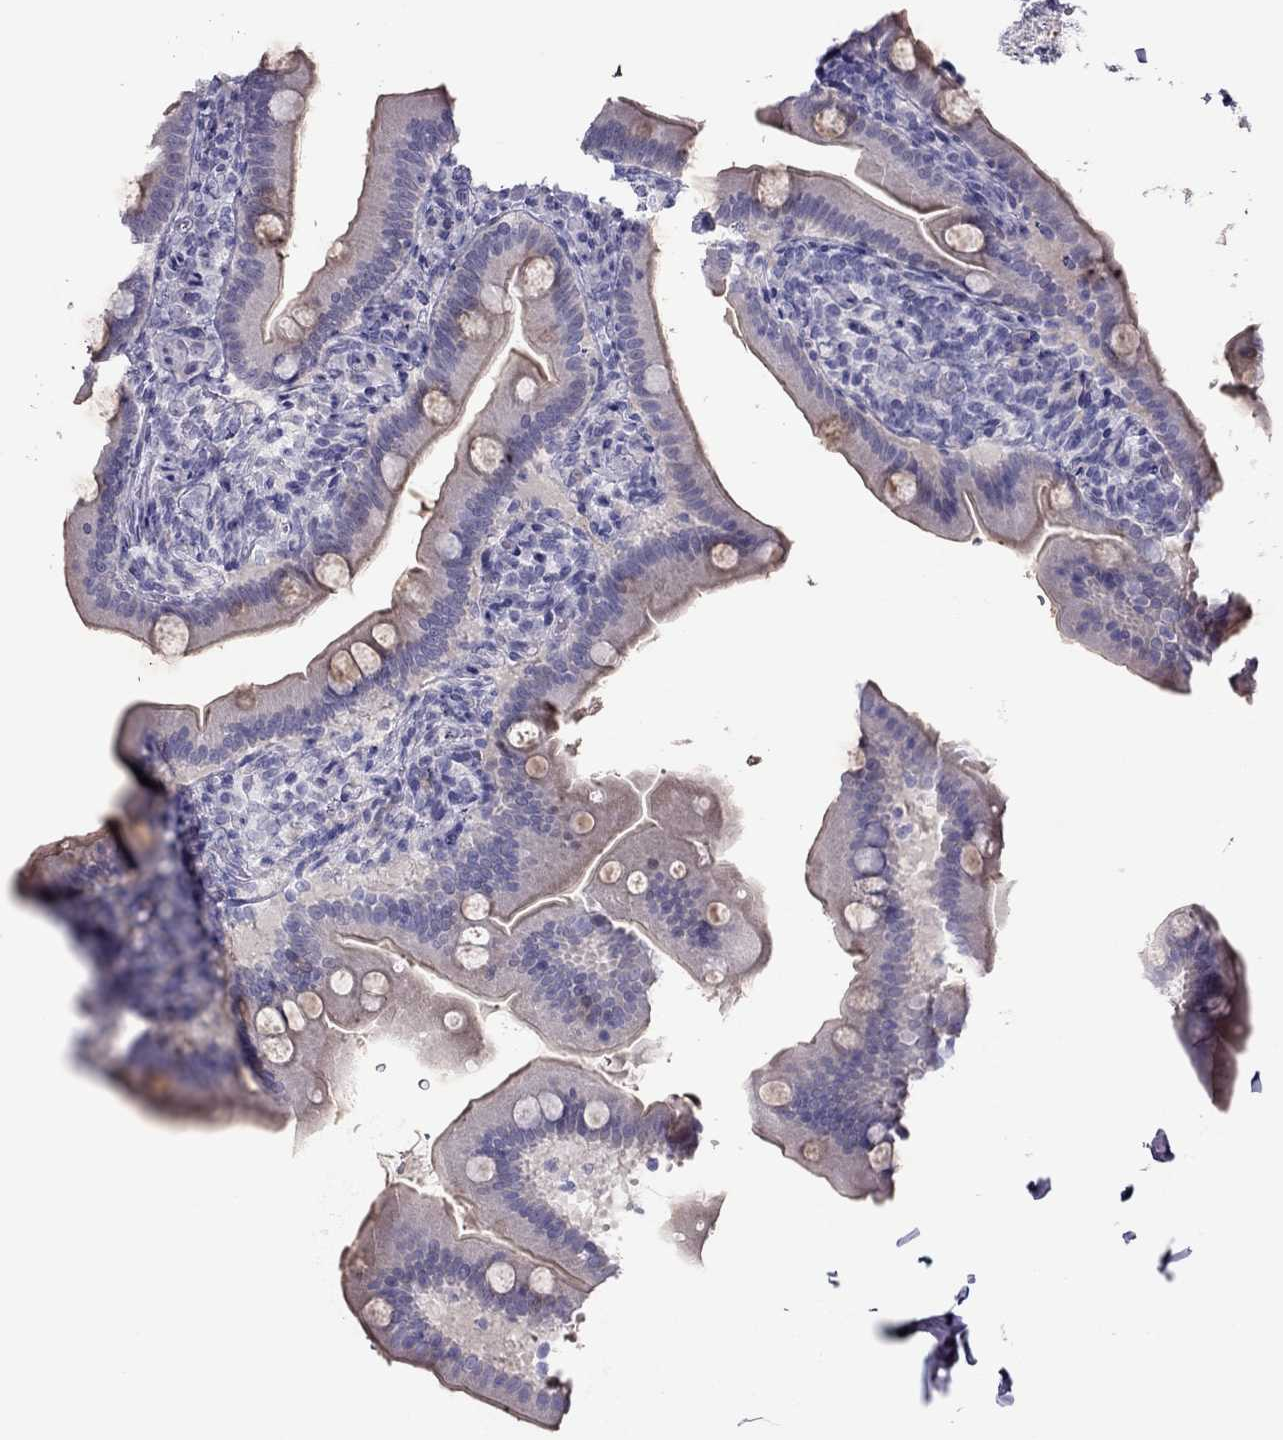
{"staining": {"intensity": "weak", "quantity": "<25%", "location": "cytoplasmic/membranous"}, "tissue": "small intestine", "cell_type": "Glandular cells", "image_type": "normal", "snomed": [{"axis": "morphology", "description": "Normal tissue, NOS"}, {"axis": "topography", "description": "Small intestine"}], "caption": "High power microscopy histopathology image of an immunohistochemistry (IHC) image of normal small intestine, revealing no significant expression in glandular cells.", "gene": "TEX14", "patient": {"sex": "male", "age": 66}}